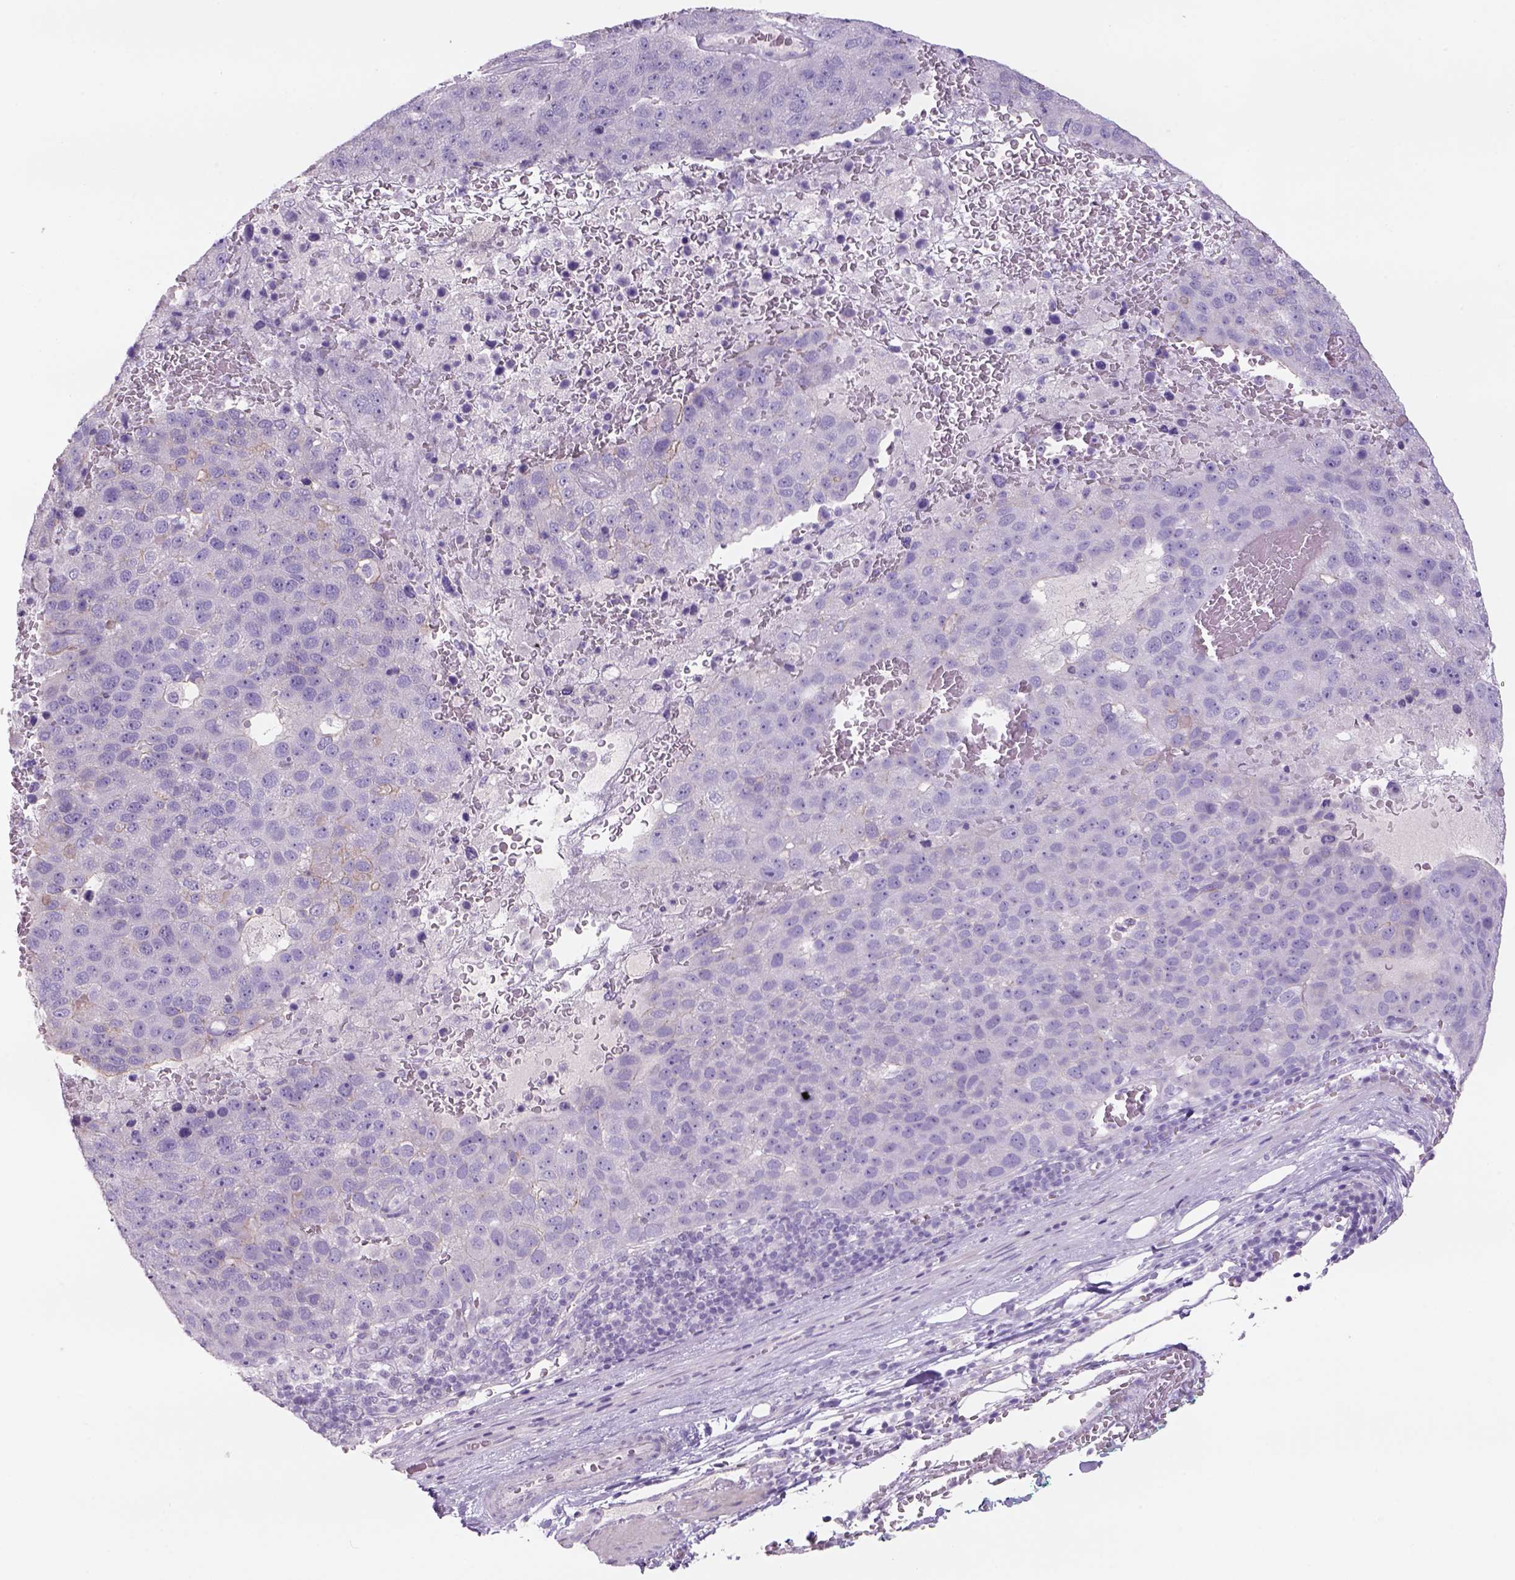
{"staining": {"intensity": "negative", "quantity": "none", "location": "none"}, "tissue": "pancreatic cancer", "cell_type": "Tumor cells", "image_type": "cancer", "snomed": [{"axis": "morphology", "description": "Adenocarcinoma, NOS"}, {"axis": "topography", "description": "Pancreas"}], "caption": "Human adenocarcinoma (pancreatic) stained for a protein using IHC reveals no positivity in tumor cells.", "gene": "TENM4", "patient": {"sex": "female", "age": 61}}